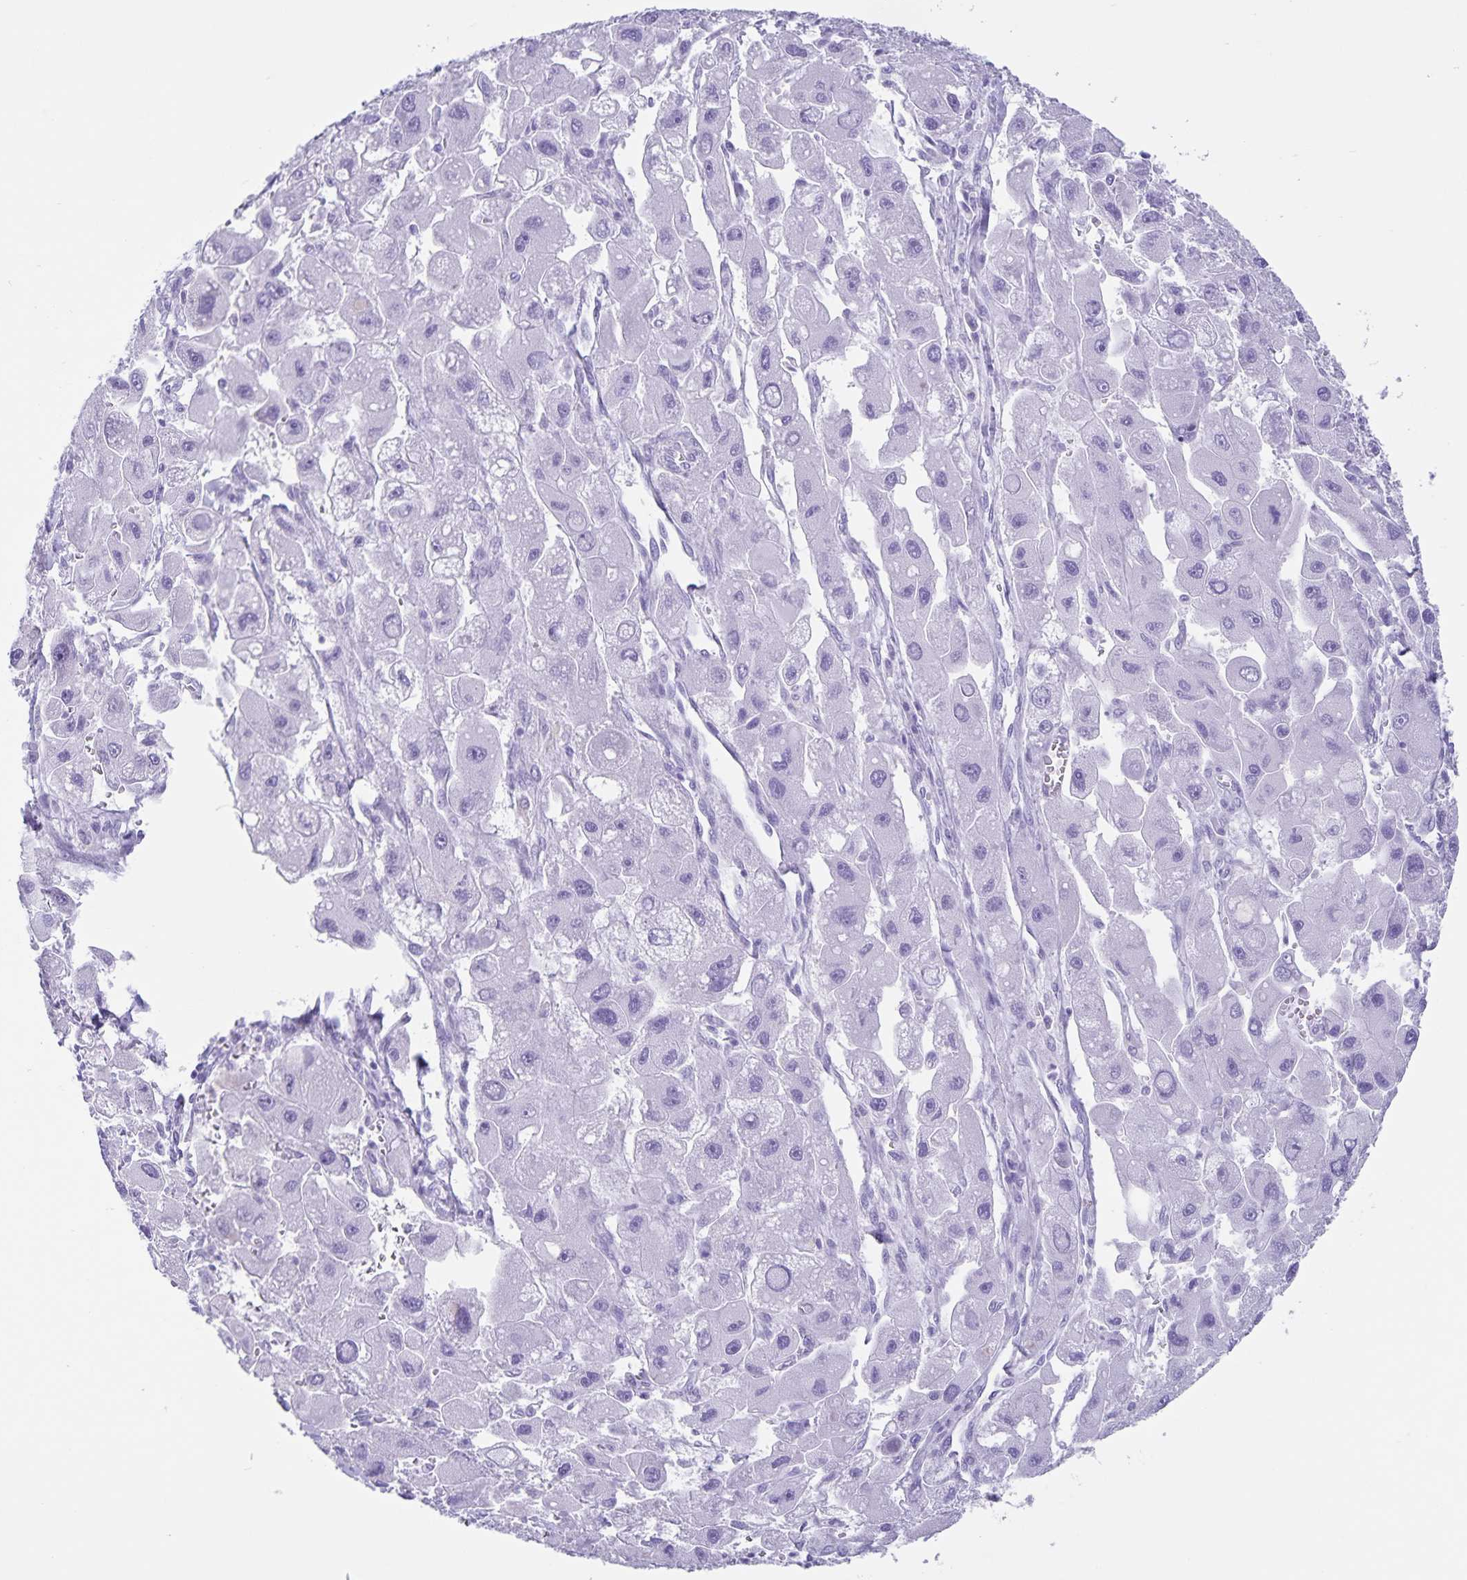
{"staining": {"intensity": "negative", "quantity": "none", "location": "none"}, "tissue": "liver cancer", "cell_type": "Tumor cells", "image_type": "cancer", "snomed": [{"axis": "morphology", "description": "Carcinoma, Hepatocellular, NOS"}, {"axis": "topography", "description": "Liver"}], "caption": "Tumor cells show no significant protein positivity in liver cancer (hepatocellular carcinoma). The staining was performed using DAB (3,3'-diaminobenzidine) to visualize the protein expression in brown, while the nuclei were stained in blue with hematoxylin (Magnification: 20x).", "gene": "C11orf42", "patient": {"sex": "male", "age": 24}}